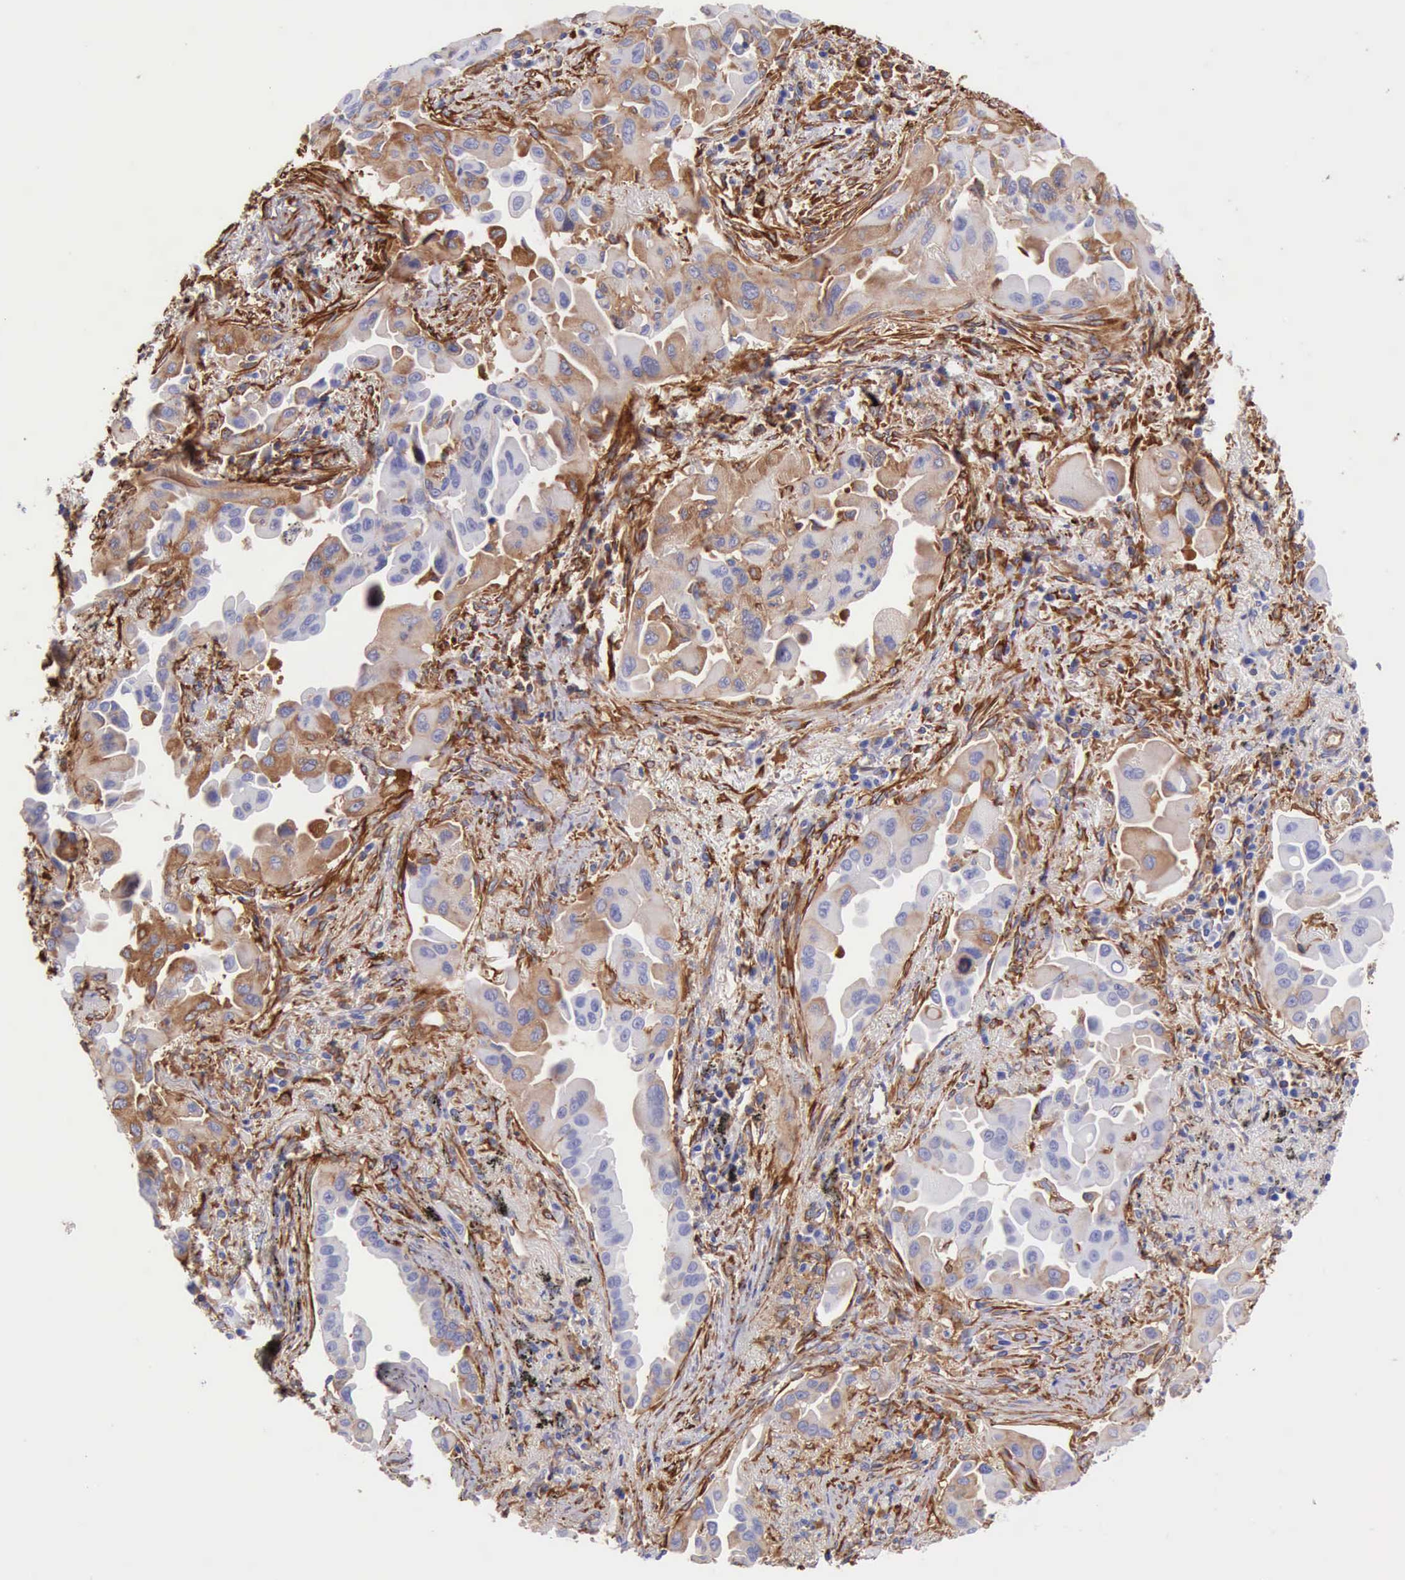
{"staining": {"intensity": "moderate", "quantity": "25%-75%", "location": "cytoplasmic/membranous"}, "tissue": "lung cancer", "cell_type": "Tumor cells", "image_type": "cancer", "snomed": [{"axis": "morphology", "description": "Adenocarcinoma, NOS"}, {"axis": "topography", "description": "Lung"}], "caption": "Adenocarcinoma (lung) stained with DAB (3,3'-diaminobenzidine) immunohistochemistry displays medium levels of moderate cytoplasmic/membranous positivity in about 25%-75% of tumor cells.", "gene": "FLNA", "patient": {"sex": "male", "age": 68}}